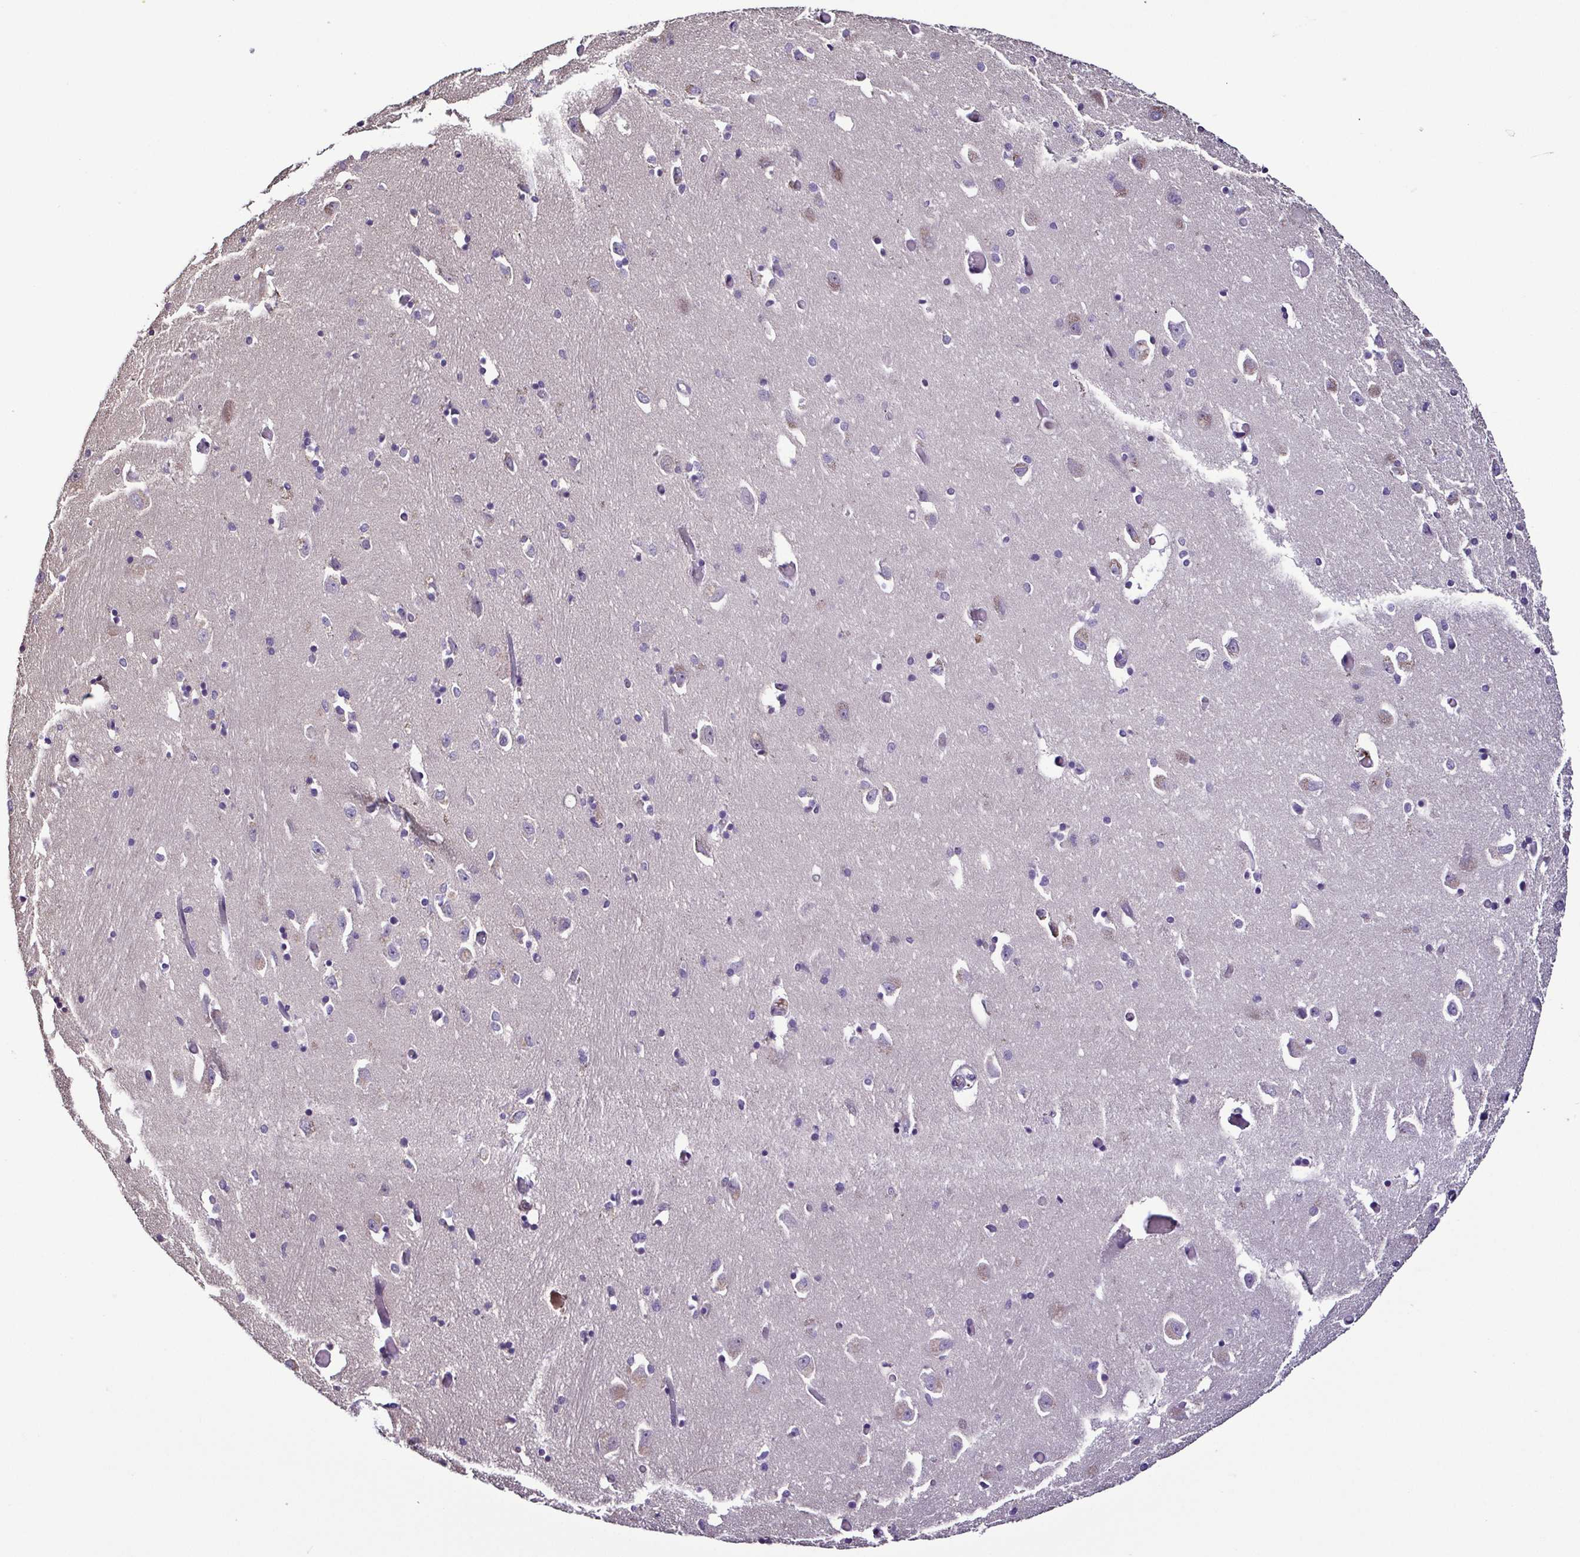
{"staining": {"intensity": "negative", "quantity": "none", "location": "none"}, "tissue": "caudate", "cell_type": "Glial cells", "image_type": "normal", "snomed": [{"axis": "morphology", "description": "Normal tissue, NOS"}, {"axis": "topography", "description": "Lateral ventricle wall"}, {"axis": "topography", "description": "Hippocampus"}], "caption": "Immunohistochemistry histopathology image of benign human caudate stained for a protein (brown), which displays no positivity in glial cells.", "gene": "LMOD2", "patient": {"sex": "female", "age": 63}}